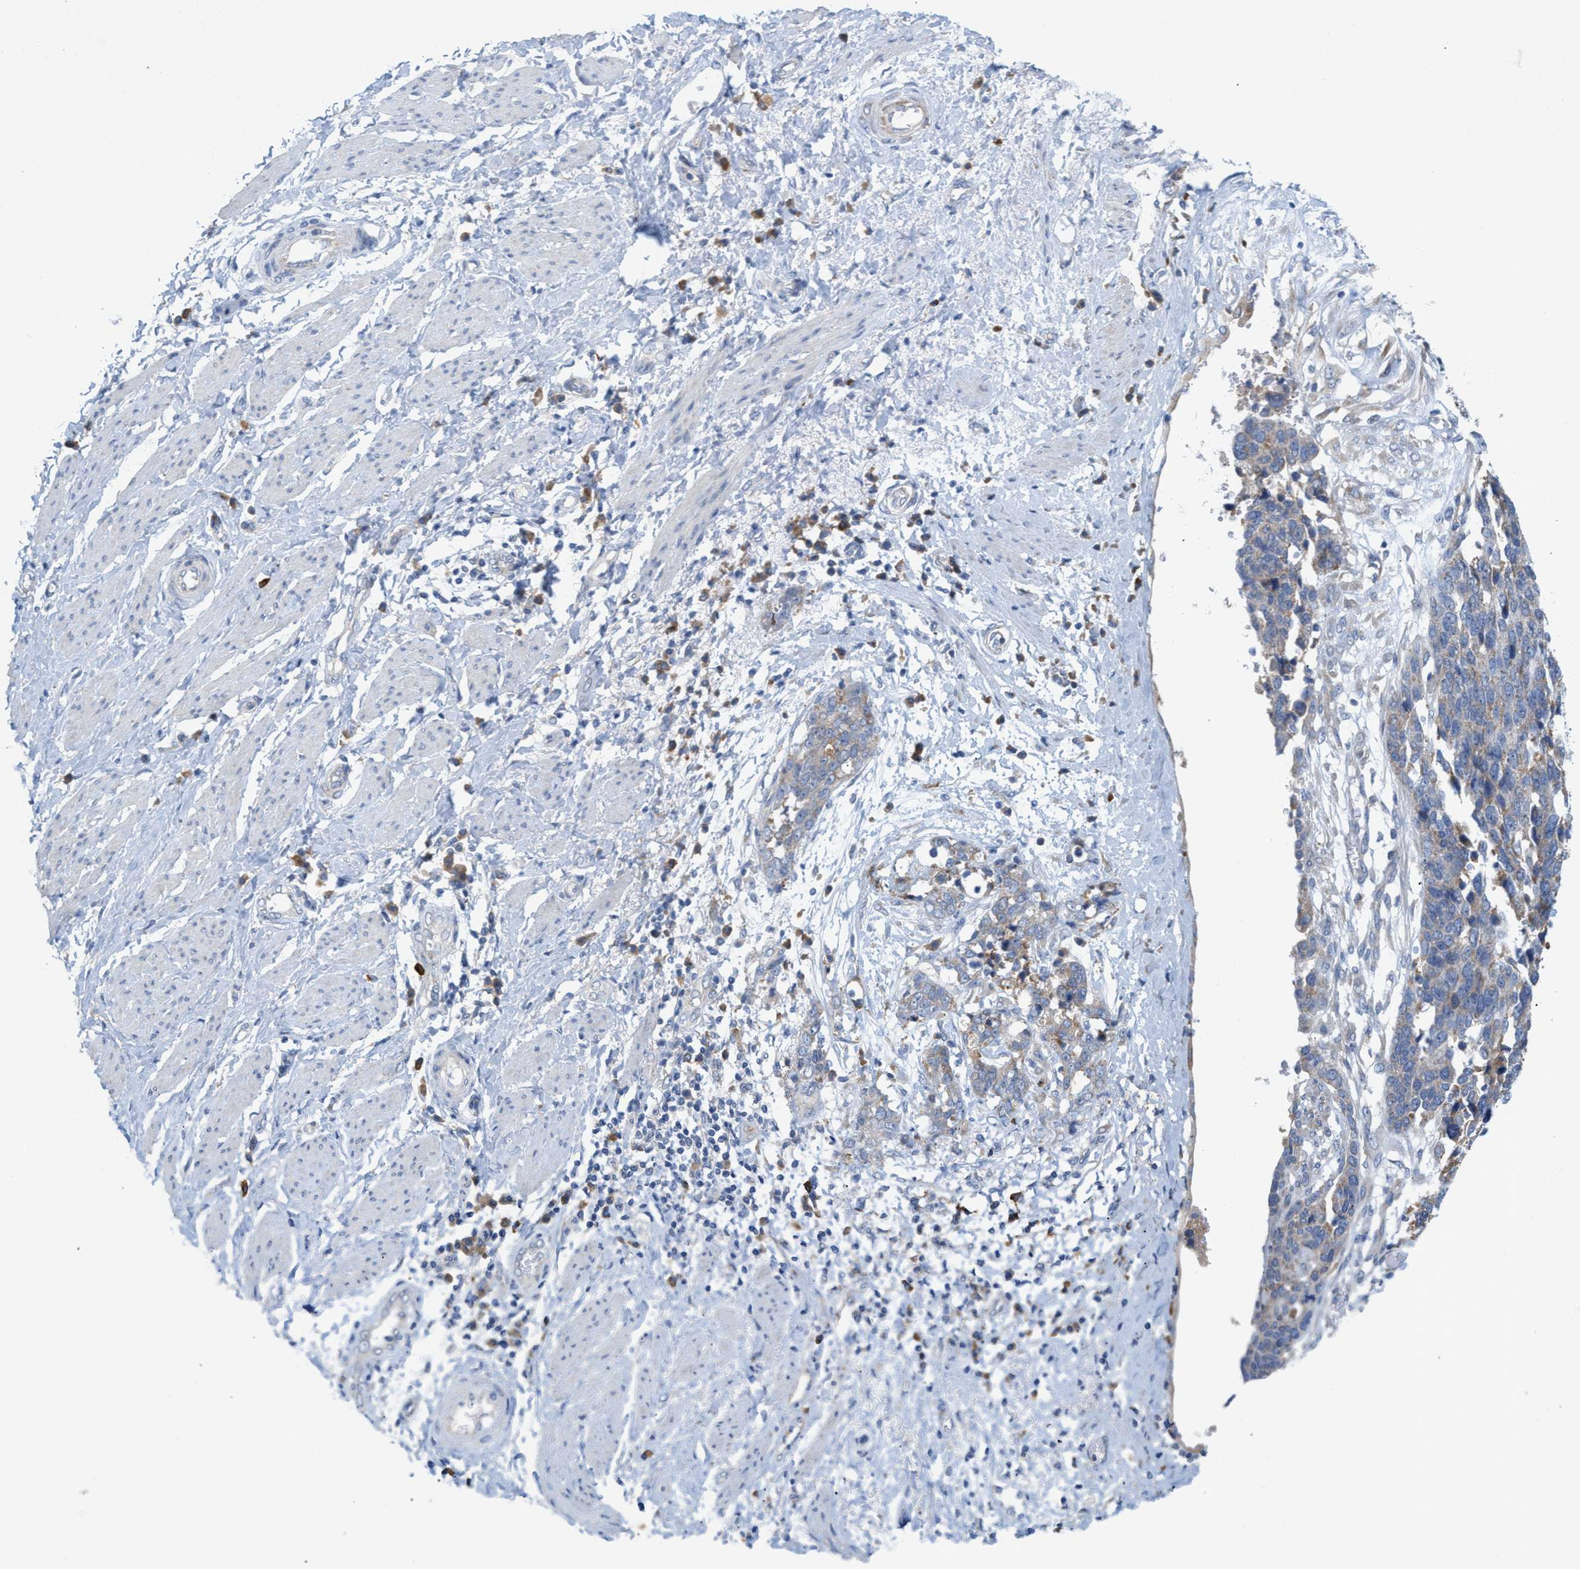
{"staining": {"intensity": "weak", "quantity": "<25%", "location": "cytoplasmic/membranous"}, "tissue": "ovarian cancer", "cell_type": "Tumor cells", "image_type": "cancer", "snomed": [{"axis": "morphology", "description": "Cystadenocarcinoma, serous, NOS"}, {"axis": "topography", "description": "Ovary"}], "caption": "Ovarian serous cystadenocarcinoma was stained to show a protein in brown. There is no significant staining in tumor cells.", "gene": "DYNC2I1", "patient": {"sex": "female", "age": 44}}